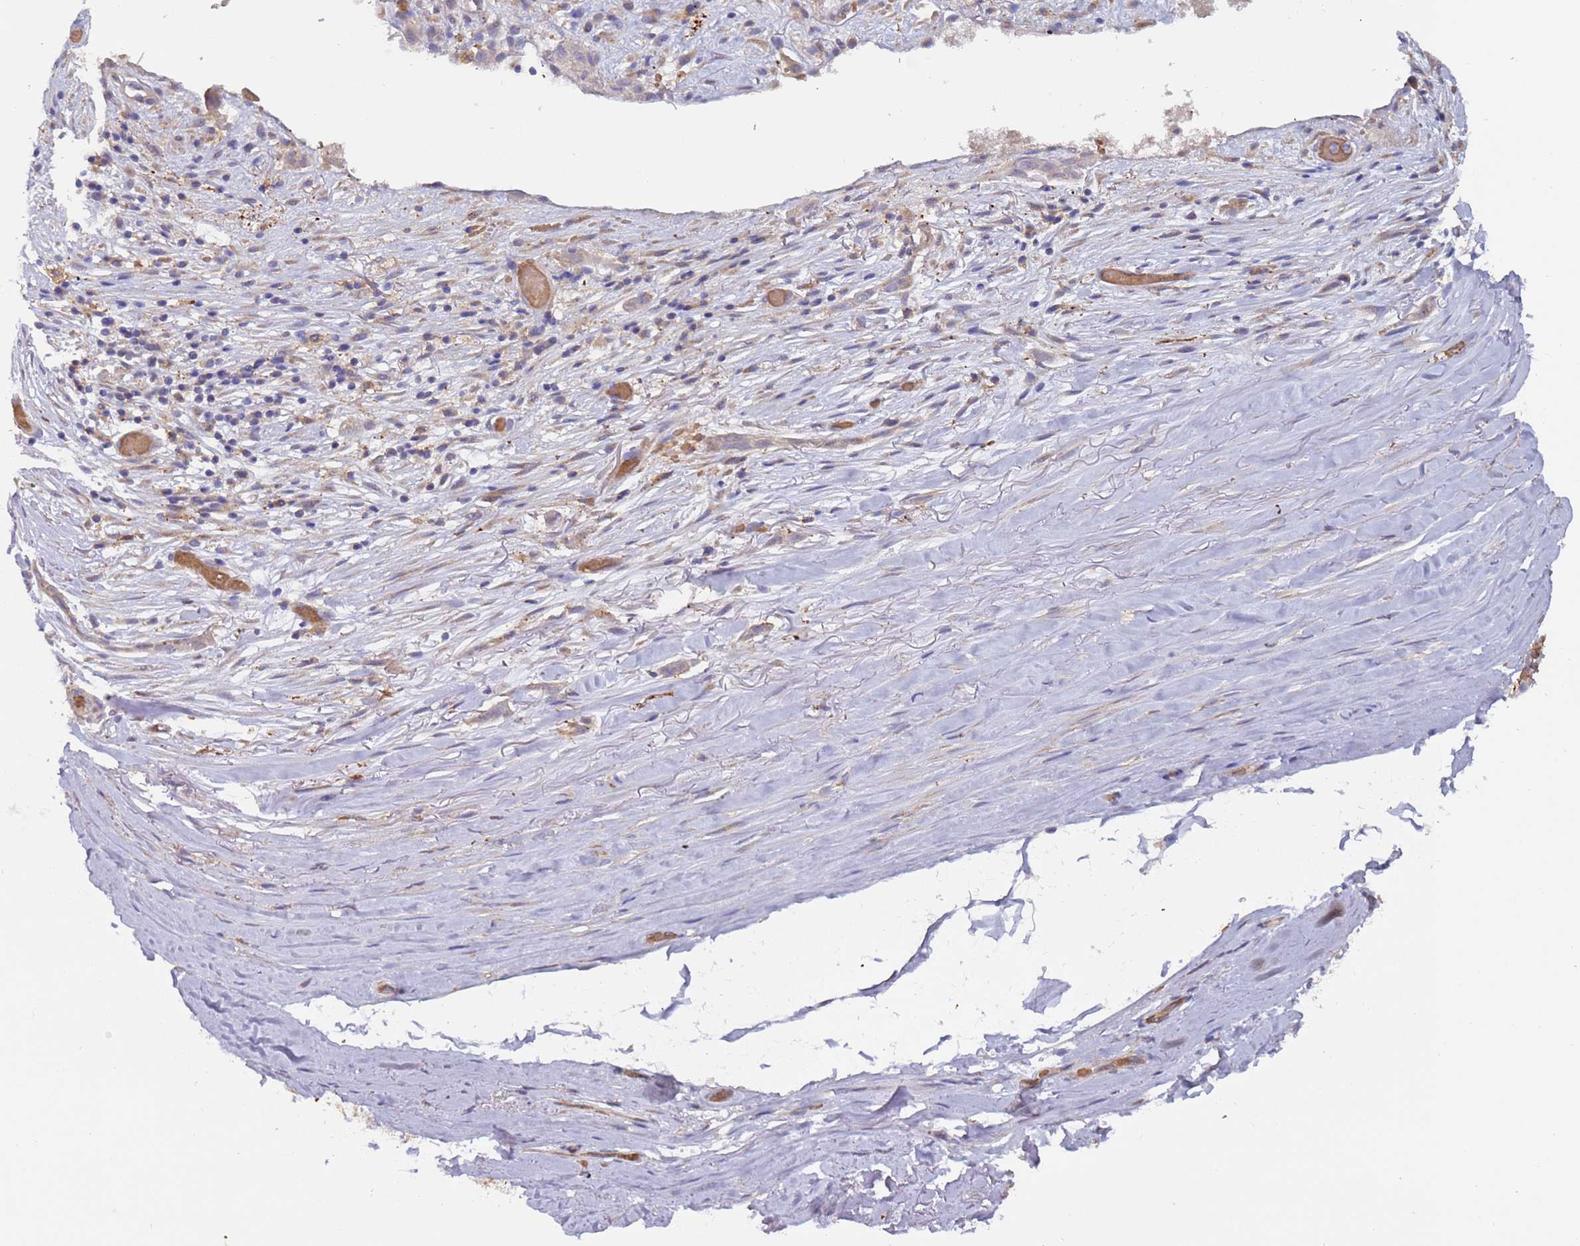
{"staining": {"intensity": "weak", "quantity": "<25%", "location": "cytoplasmic/membranous"}, "tissue": "adipose tissue", "cell_type": "Adipocytes", "image_type": "normal", "snomed": [{"axis": "morphology", "description": "Normal tissue, NOS"}, {"axis": "morphology", "description": "Basal cell carcinoma"}, {"axis": "topography", "description": "Skin"}], "caption": "Immunohistochemistry (IHC) photomicrograph of benign human adipose tissue stained for a protein (brown), which reveals no expression in adipocytes. The staining is performed using DAB brown chromogen with nuclei counter-stained in using hematoxylin.", "gene": "MALRD1", "patient": {"sex": "female", "age": 89}}